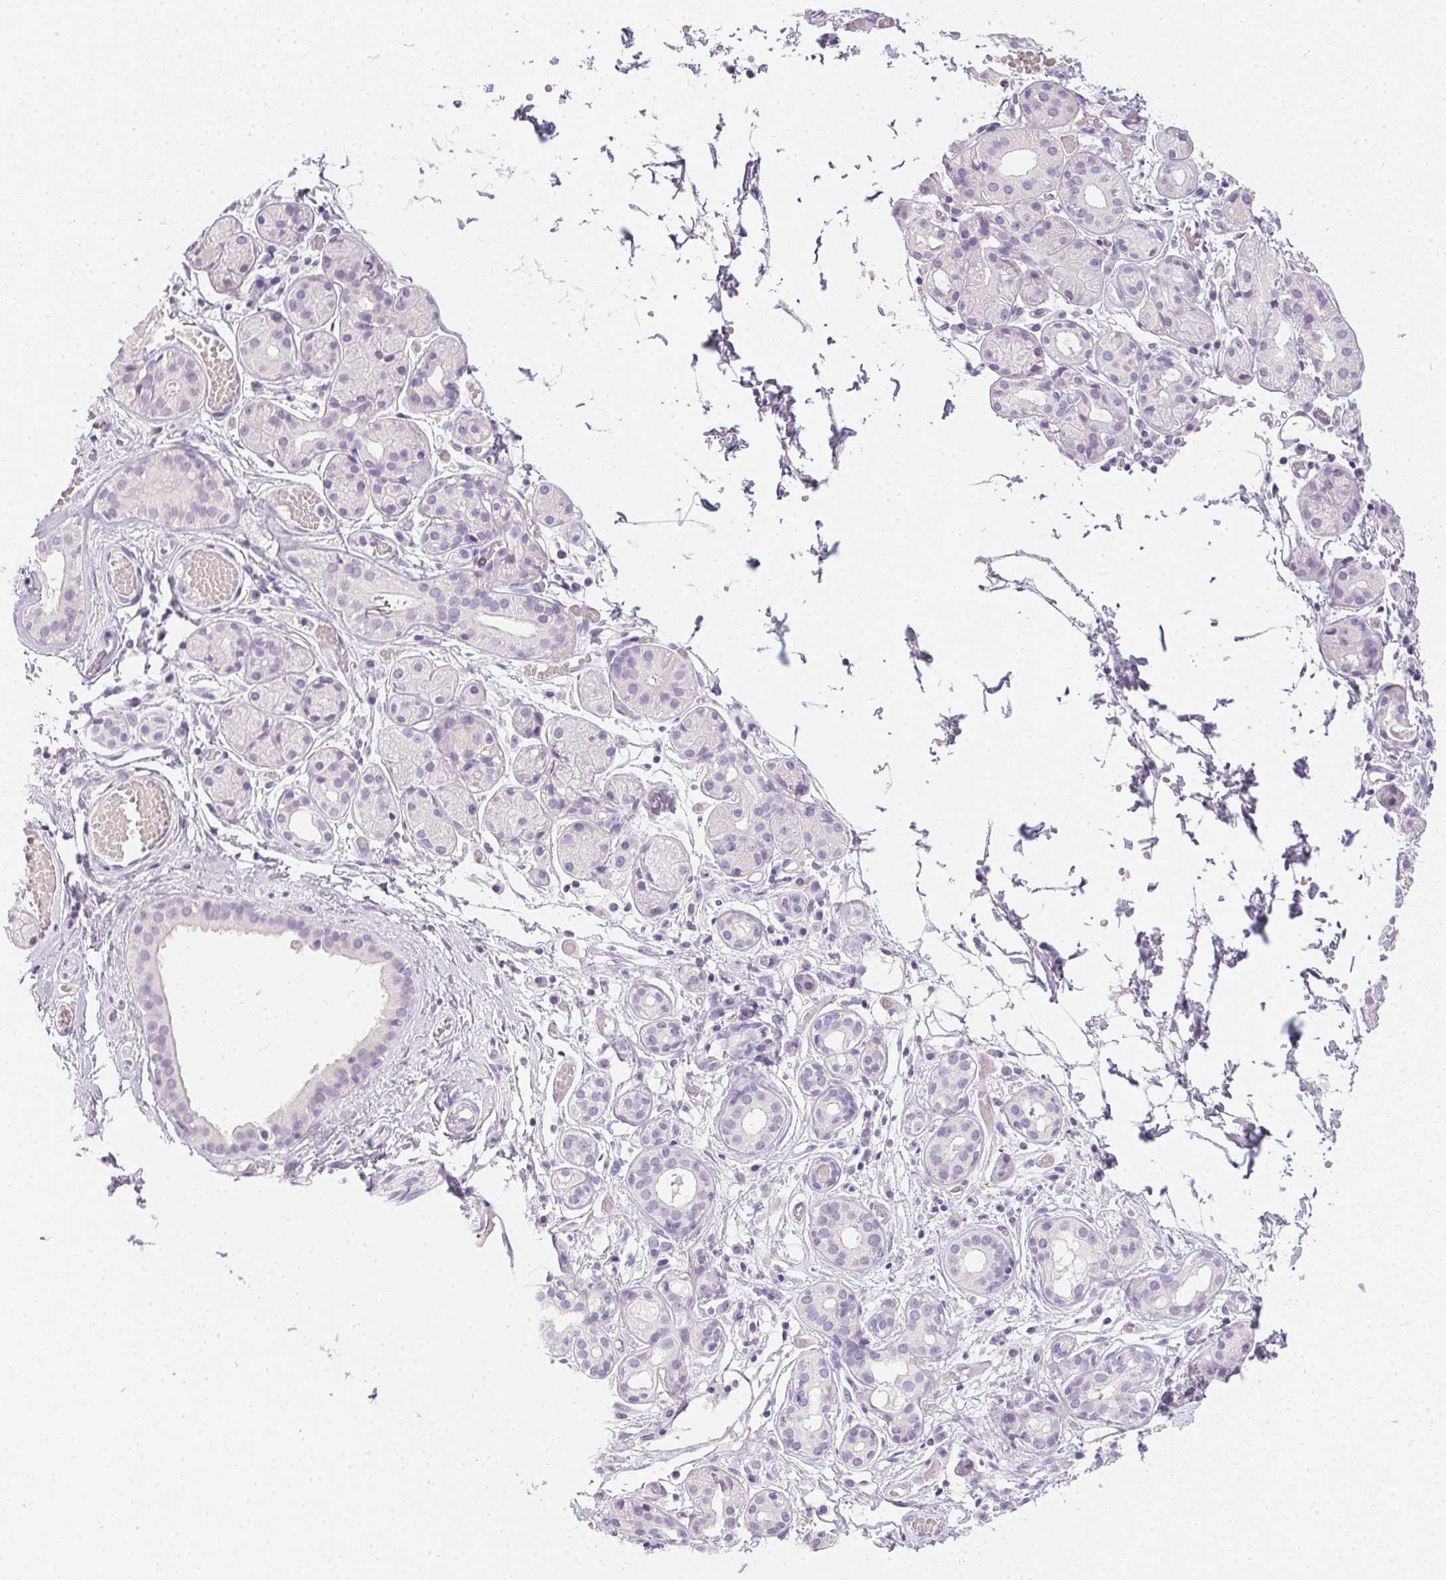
{"staining": {"intensity": "negative", "quantity": "none", "location": "none"}, "tissue": "salivary gland", "cell_type": "Glandular cells", "image_type": "normal", "snomed": [{"axis": "morphology", "description": "Normal tissue, NOS"}, {"axis": "topography", "description": "Salivary gland"}, {"axis": "topography", "description": "Peripheral nerve tissue"}], "caption": "This is an immunohistochemistry photomicrograph of benign human salivary gland. There is no positivity in glandular cells.", "gene": "PPY", "patient": {"sex": "male", "age": 71}}